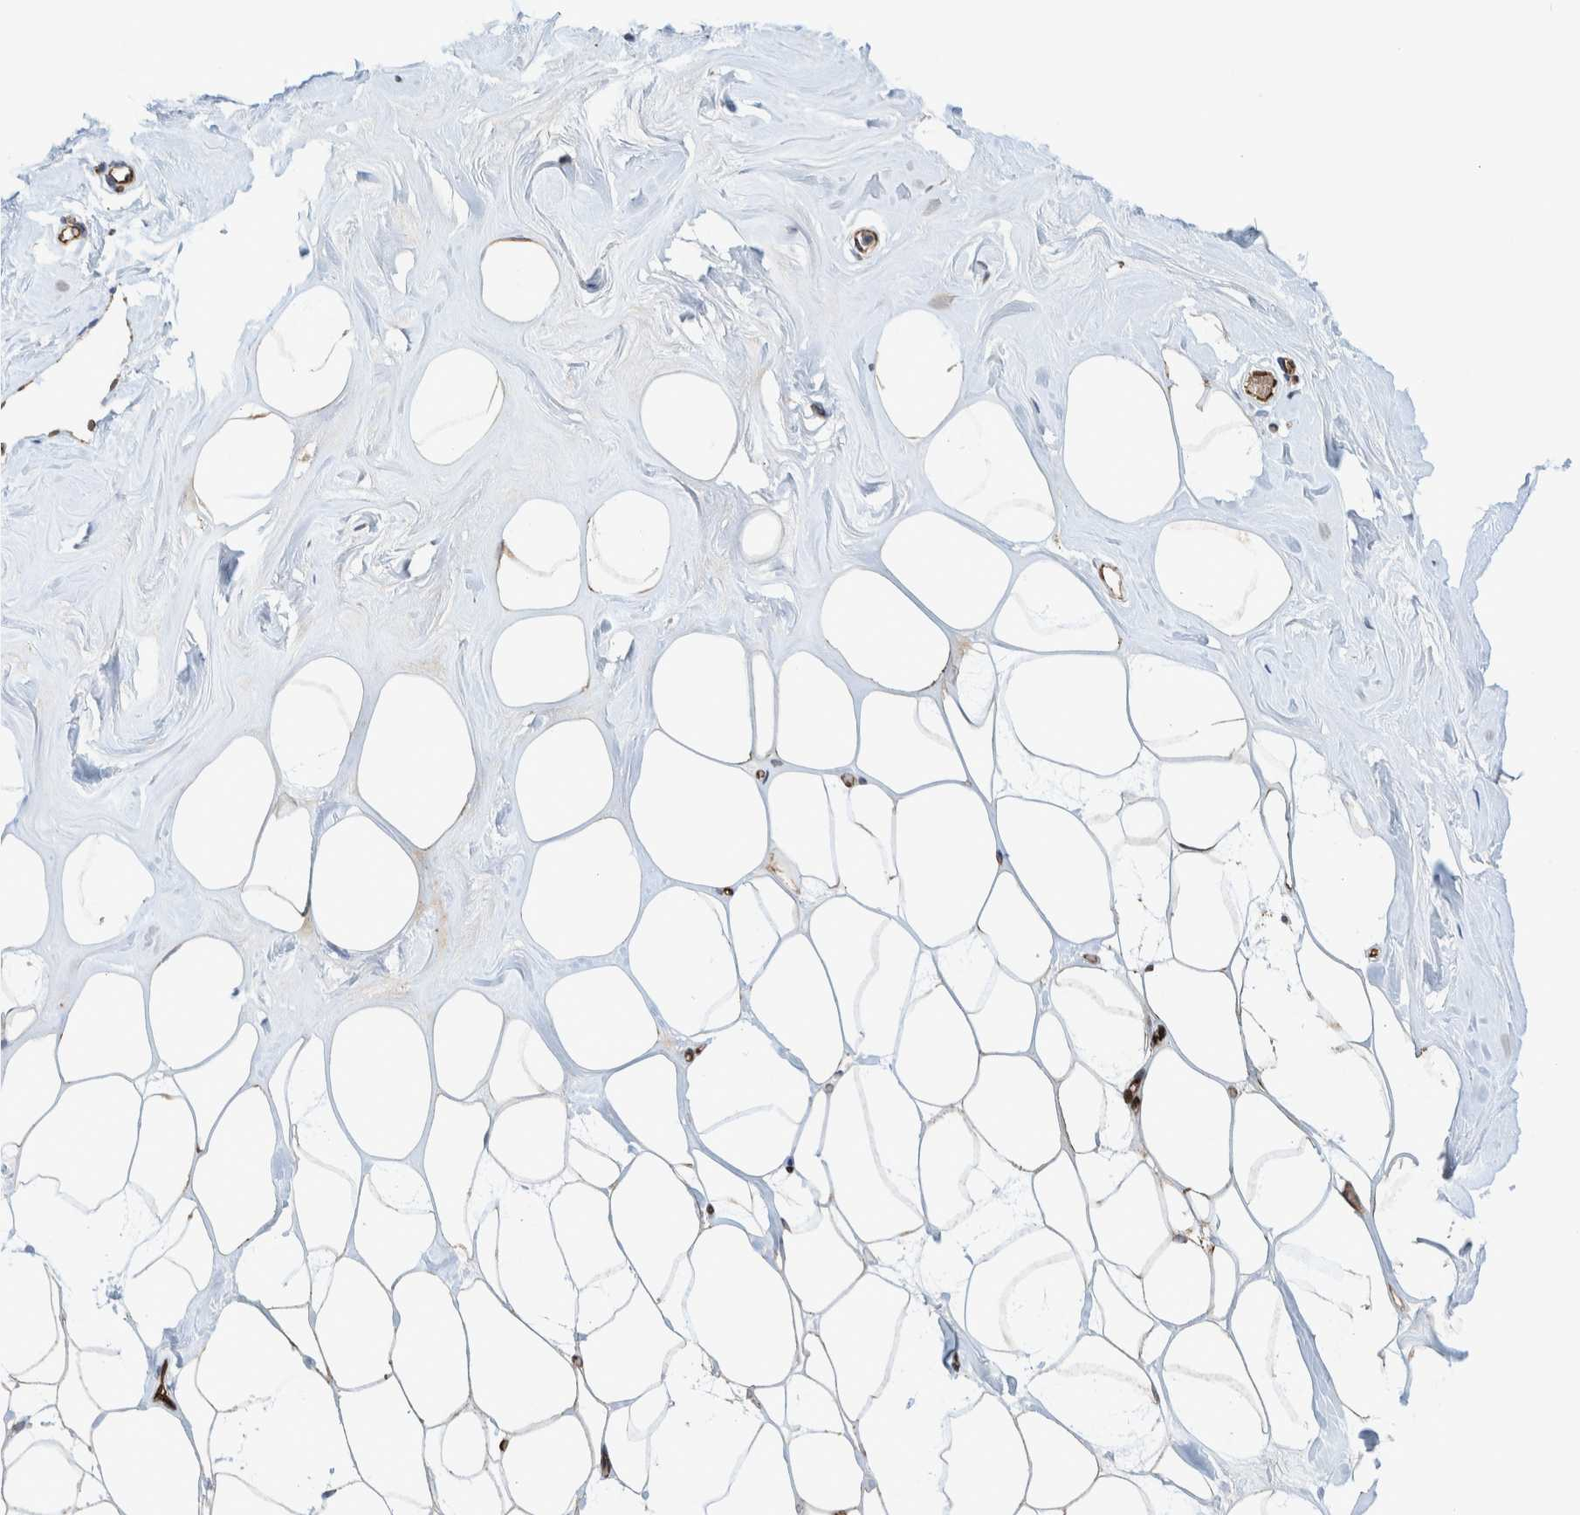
{"staining": {"intensity": "weak", "quantity": ">75%", "location": "cytoplasmic/membranous"}, "tissue": "adipose tissue", "cell_type": "Adipocytes", "image_type": "normal", "snomed": [{"axis": "morphology", "description": "Normal tissue, NOS"}, {"axis": "morphology", "description": "Fibrosis, NOS"}, {"axis": "topography", "description": "Breast"}, {"axis": "topography", "description": "Adipose tissue"}], "caption": "Weak cytoplasmic/membranous protein staining is present in about >75% of adipocytes in adipose tissue.", "gene": "THEM6", "patient": {"sex": "female", "age": 39}}